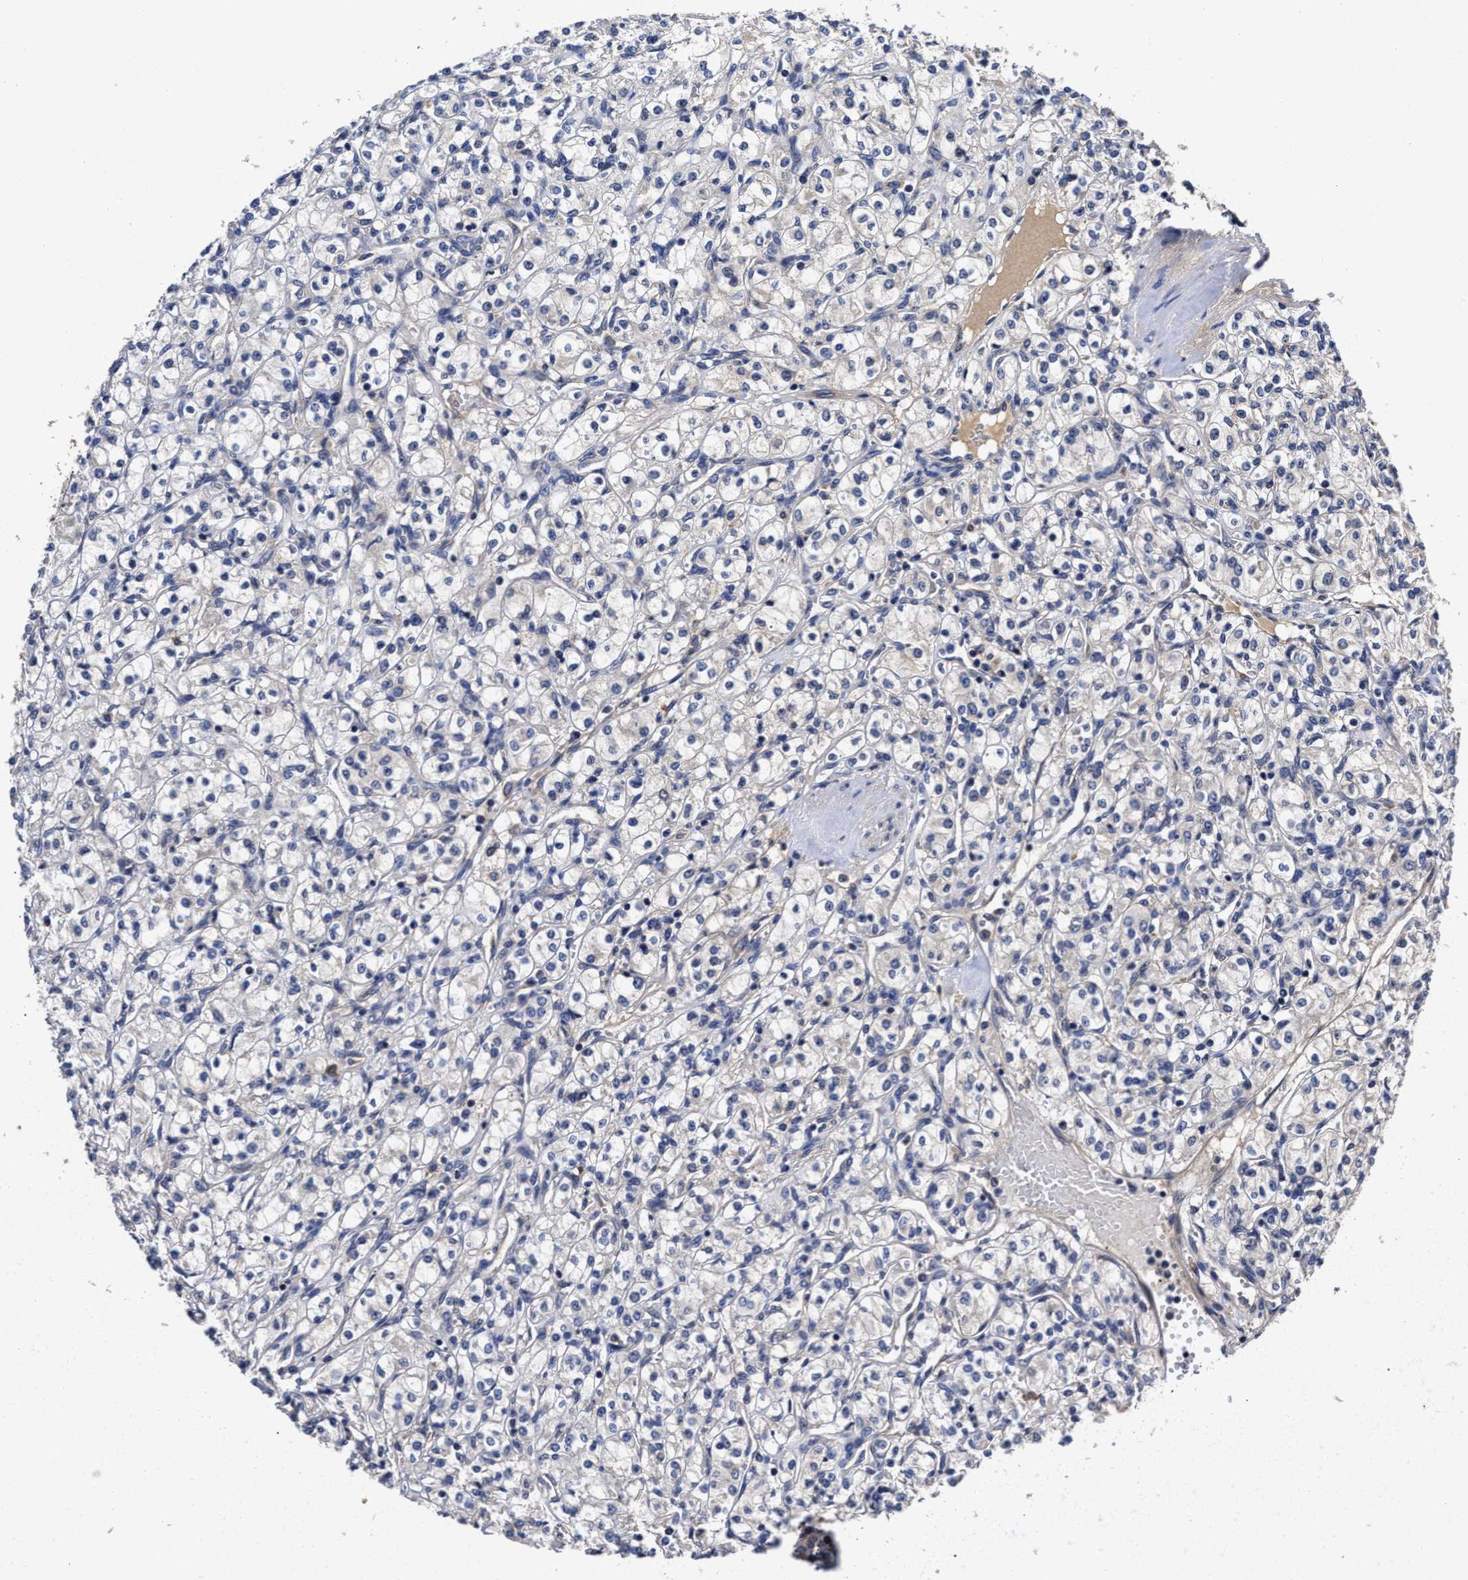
{"staining": {"intensity": "negative", "quantity": "none", "location": "none"}, "tissue": "renal cancer", "cell_type": "Tumor cells", "image_type": "cancer", "snomed": [{"axis": "morphology", "description": "Adenocarcinoma, NOS"}, {"axis": "topography", "description": "Kidney"}], "caption": "Human renal adenocarcinoma stained for a protein using immunohistochemistry (IHC) shows no staining in tumor cells.", "gene": "SOCS5", "patient": {"sex": "male", "age": 77}}